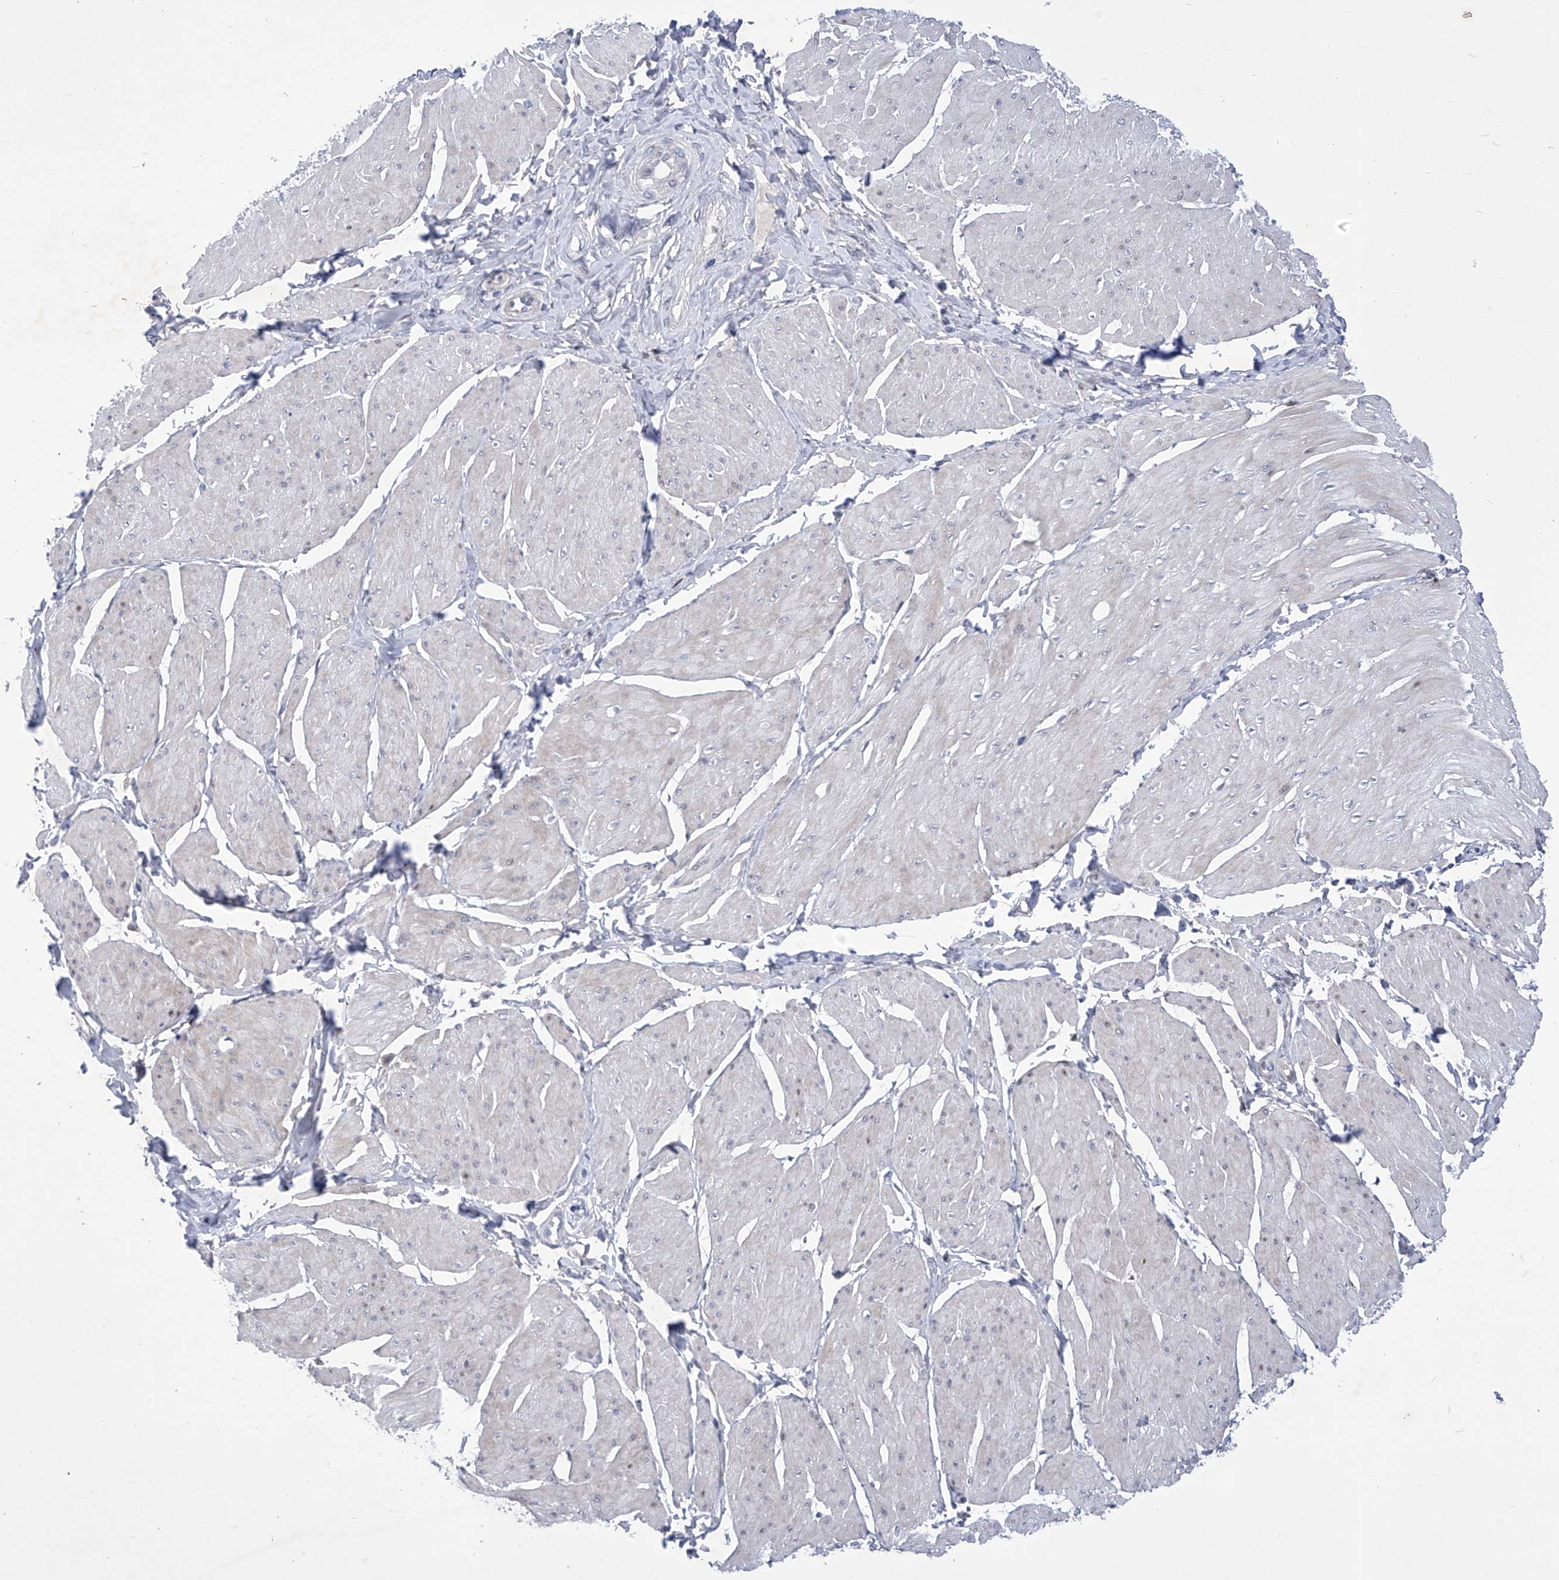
{"staining": {"intensity": "negative", "quantity": "none", "location": "none"}, "tissue": "smooth muscle", "cell_type": "Smooth muscle cells", "image_type": "normal", "snomed": [{"axis": "morphology", "description": "Urothelial carcinoma, High grade"}, {"axis": "topography", "description": "Urinary bladder"}], "caption": "Smooth muscle stained for a protein using IHC demonstrates no positivity smooth muscle cells.", "gene": "NUFIP1", "patient": {"sex": "male", "age": 46}}